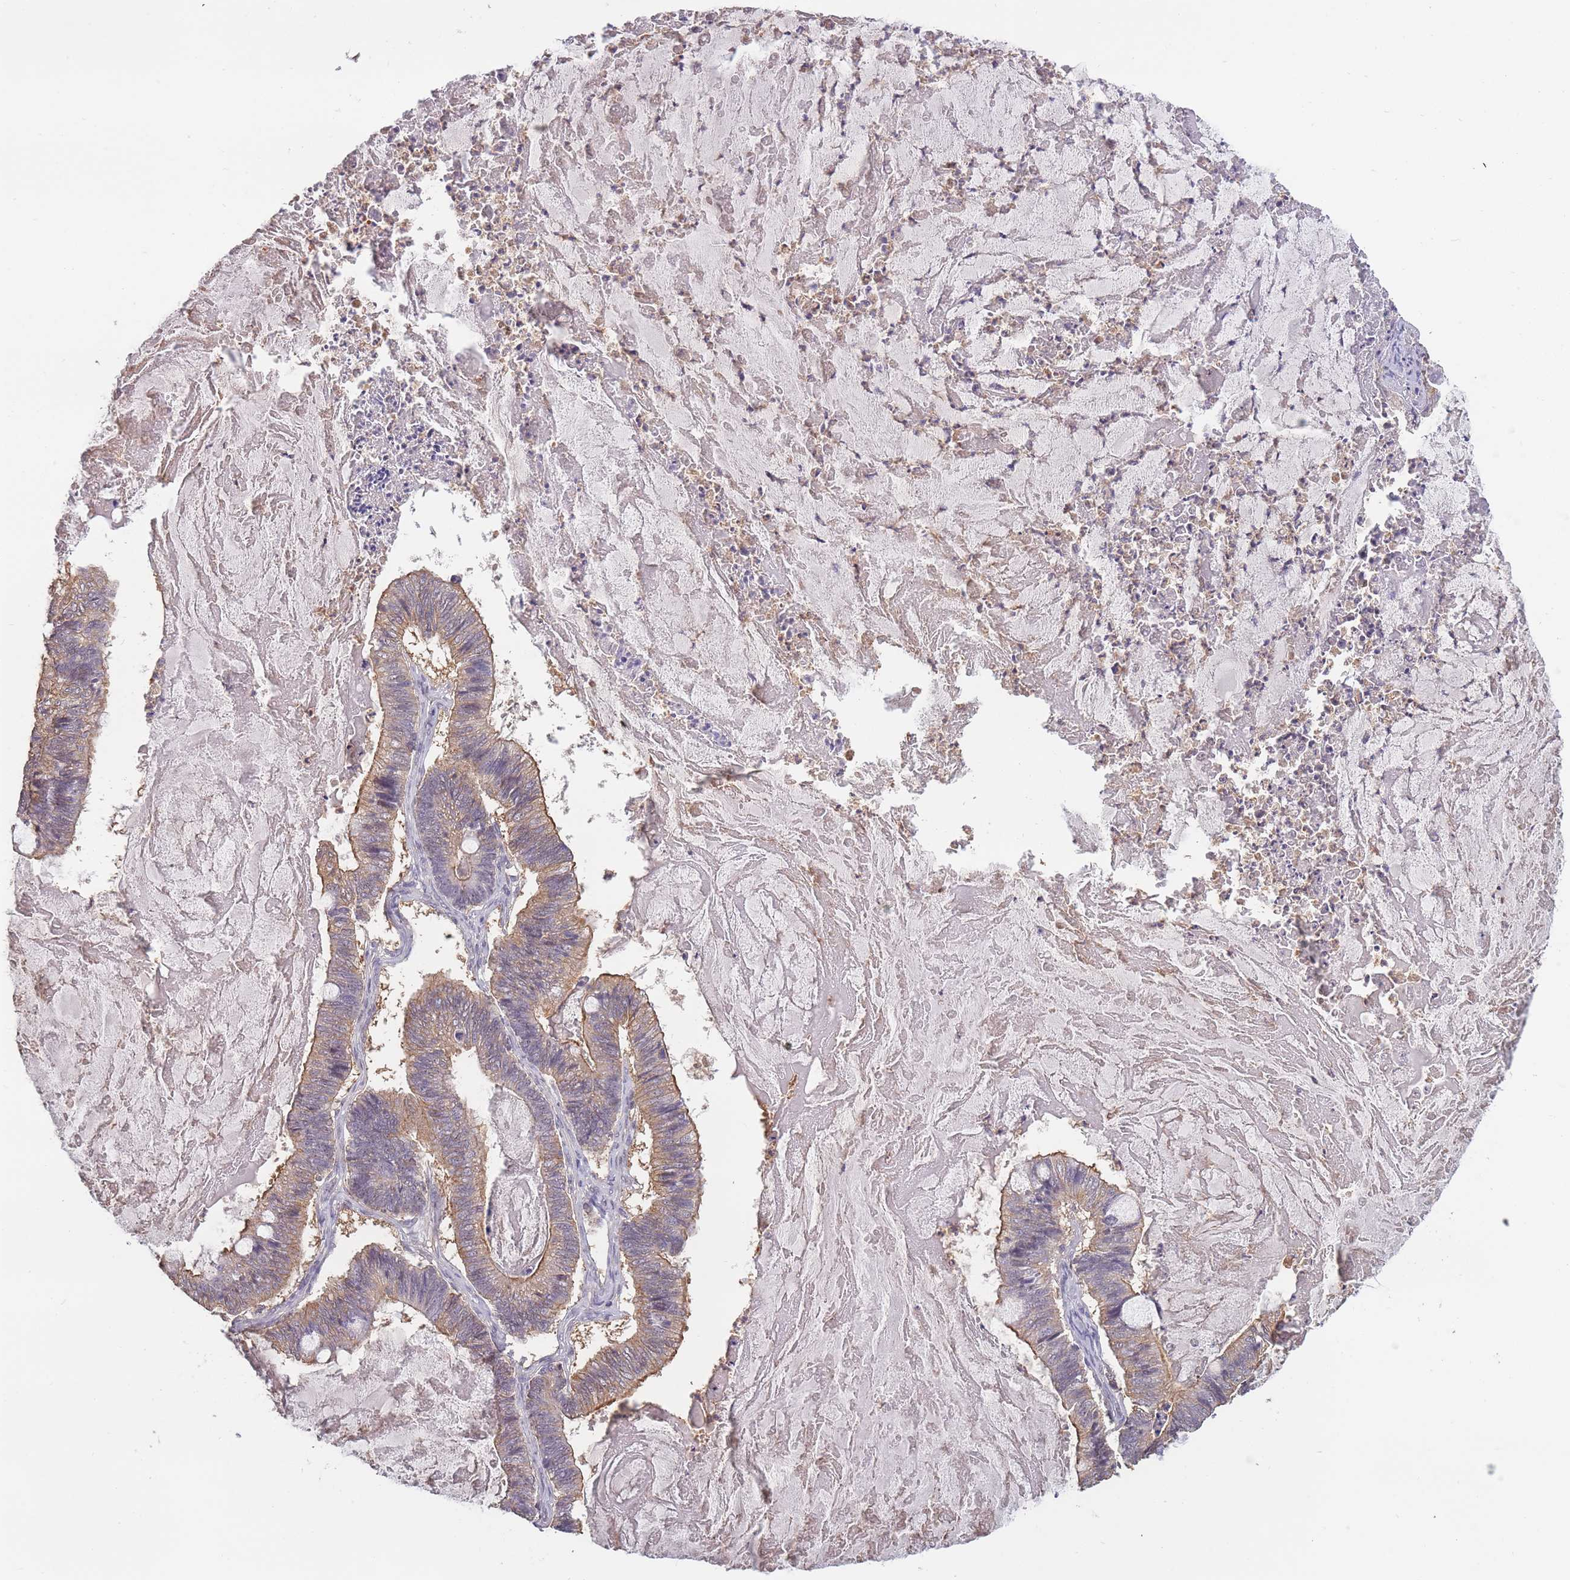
{"staining": {"intensity": "moderate", "quantity": "25%-75%", "location": "cytoplasmic/membranous"}, "tissue": "ovarian cancer", "cell_type": "Tumor cells", "image_type": "cancer", "snomed": [{"axis": "morphology", "description": "Cystadenocarcinoma, mucinous, NOS"}, {"axis": "topography", "description": "Ovary"}], "caption": "Immunohistochemical staining of ovarian cancer (mucinous cystadenocarcinoma) shows medium levels of moderate cytoplasmic/membranous protein expression in about 25%-75% of tumor cells.", "gene": "KIAA1755", "patient": {"sex": "female", "age": 61}}